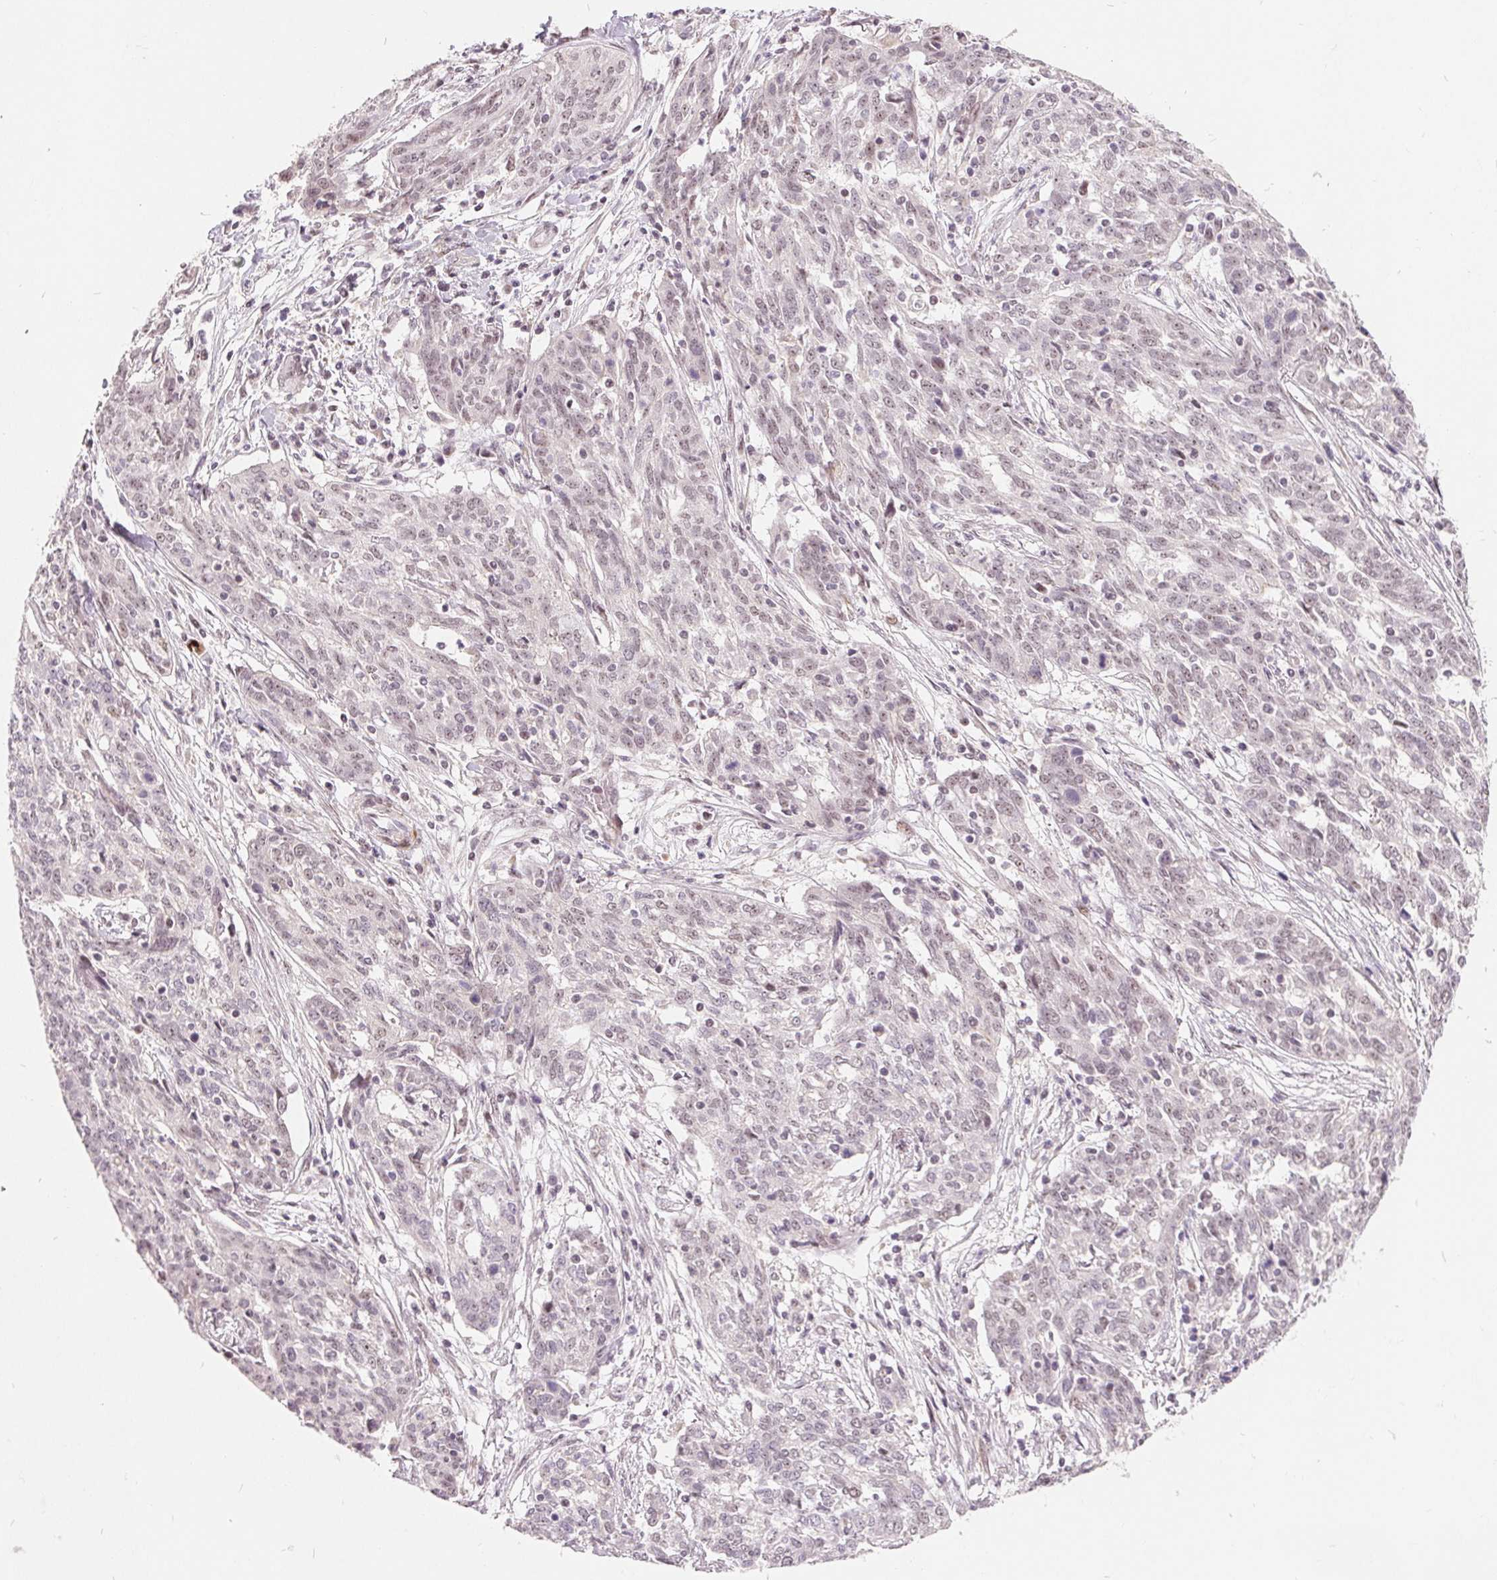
{"staining": {"intensity": "weak", "quantity": "<25%", "location": "nuclear"}, "tissue": "ovarian cancer", "cell_type": "Tumor cells", "image_type": "cancer", "snomed": [{"axis": "morphology", "description": "Cystadenocarcinoma, serous, NOS"}, {"axis": "topography", "description": "Ovary"}], "caption": "This is an IHC photomicrograph of ovarian serous cystadenocarcinoma. There is no positivity in tumor cells.", "gene": "NRG2", "patient": {"sex": "female", "age": 67}}